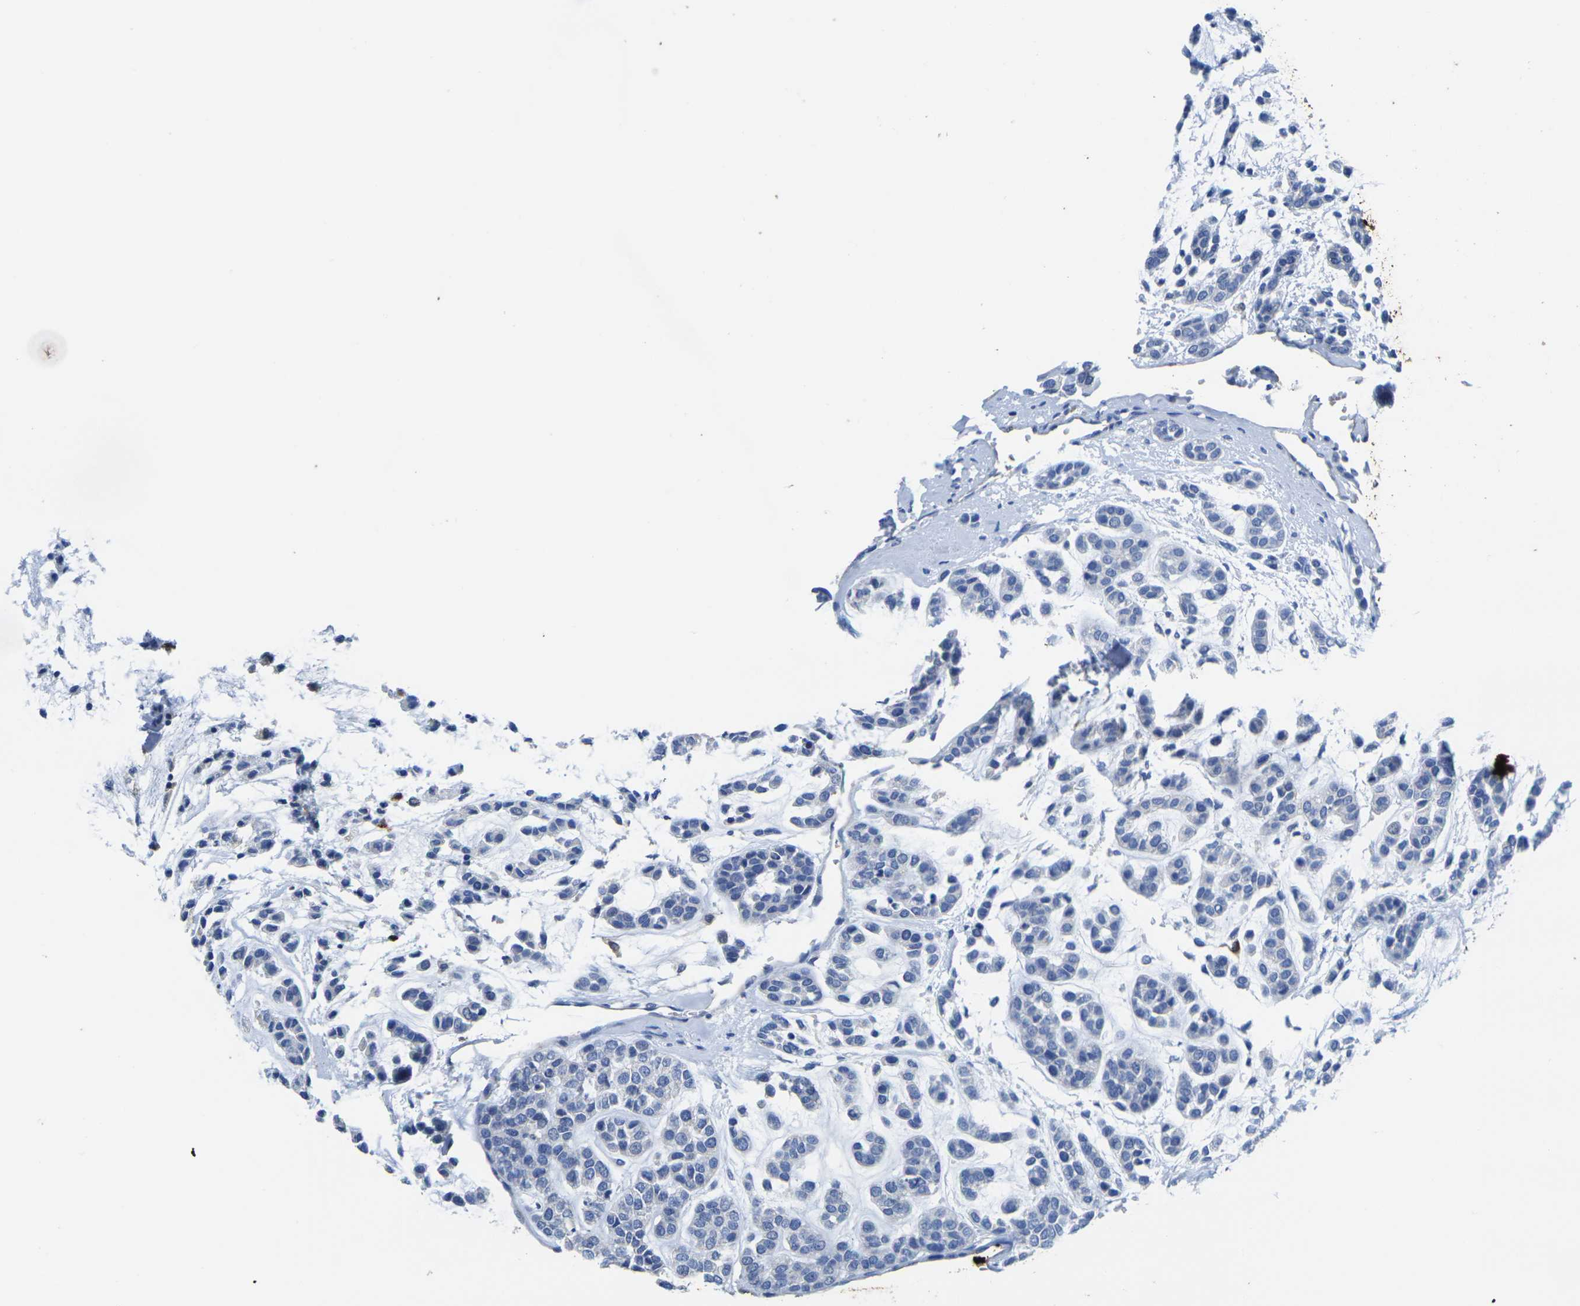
{"staining": {"intensity": "negative", "quantity": "none", "location": "none"}, "tissue": "head and neck cancer", "cell_type": "Tumor cells", "image_type": "cancer", "snomed": [{"axis": "morphology", "description": "Adenocarcinoma, NOS"}, {"axis": "morphology", "description": "Adenoma, NOS"}, {"axis": "topography", "description": "Head-Neck"}], "caption": "High magnification brightfield microscopy of head and neck cancer stained with DAB (3,3'-diaminobenzidine) (brown) and counterstained with hematoxylin (blue): tumor cells show no significant positivity.", "gene": "S100A9", "patient": {"sex": "female", "age": 55}}